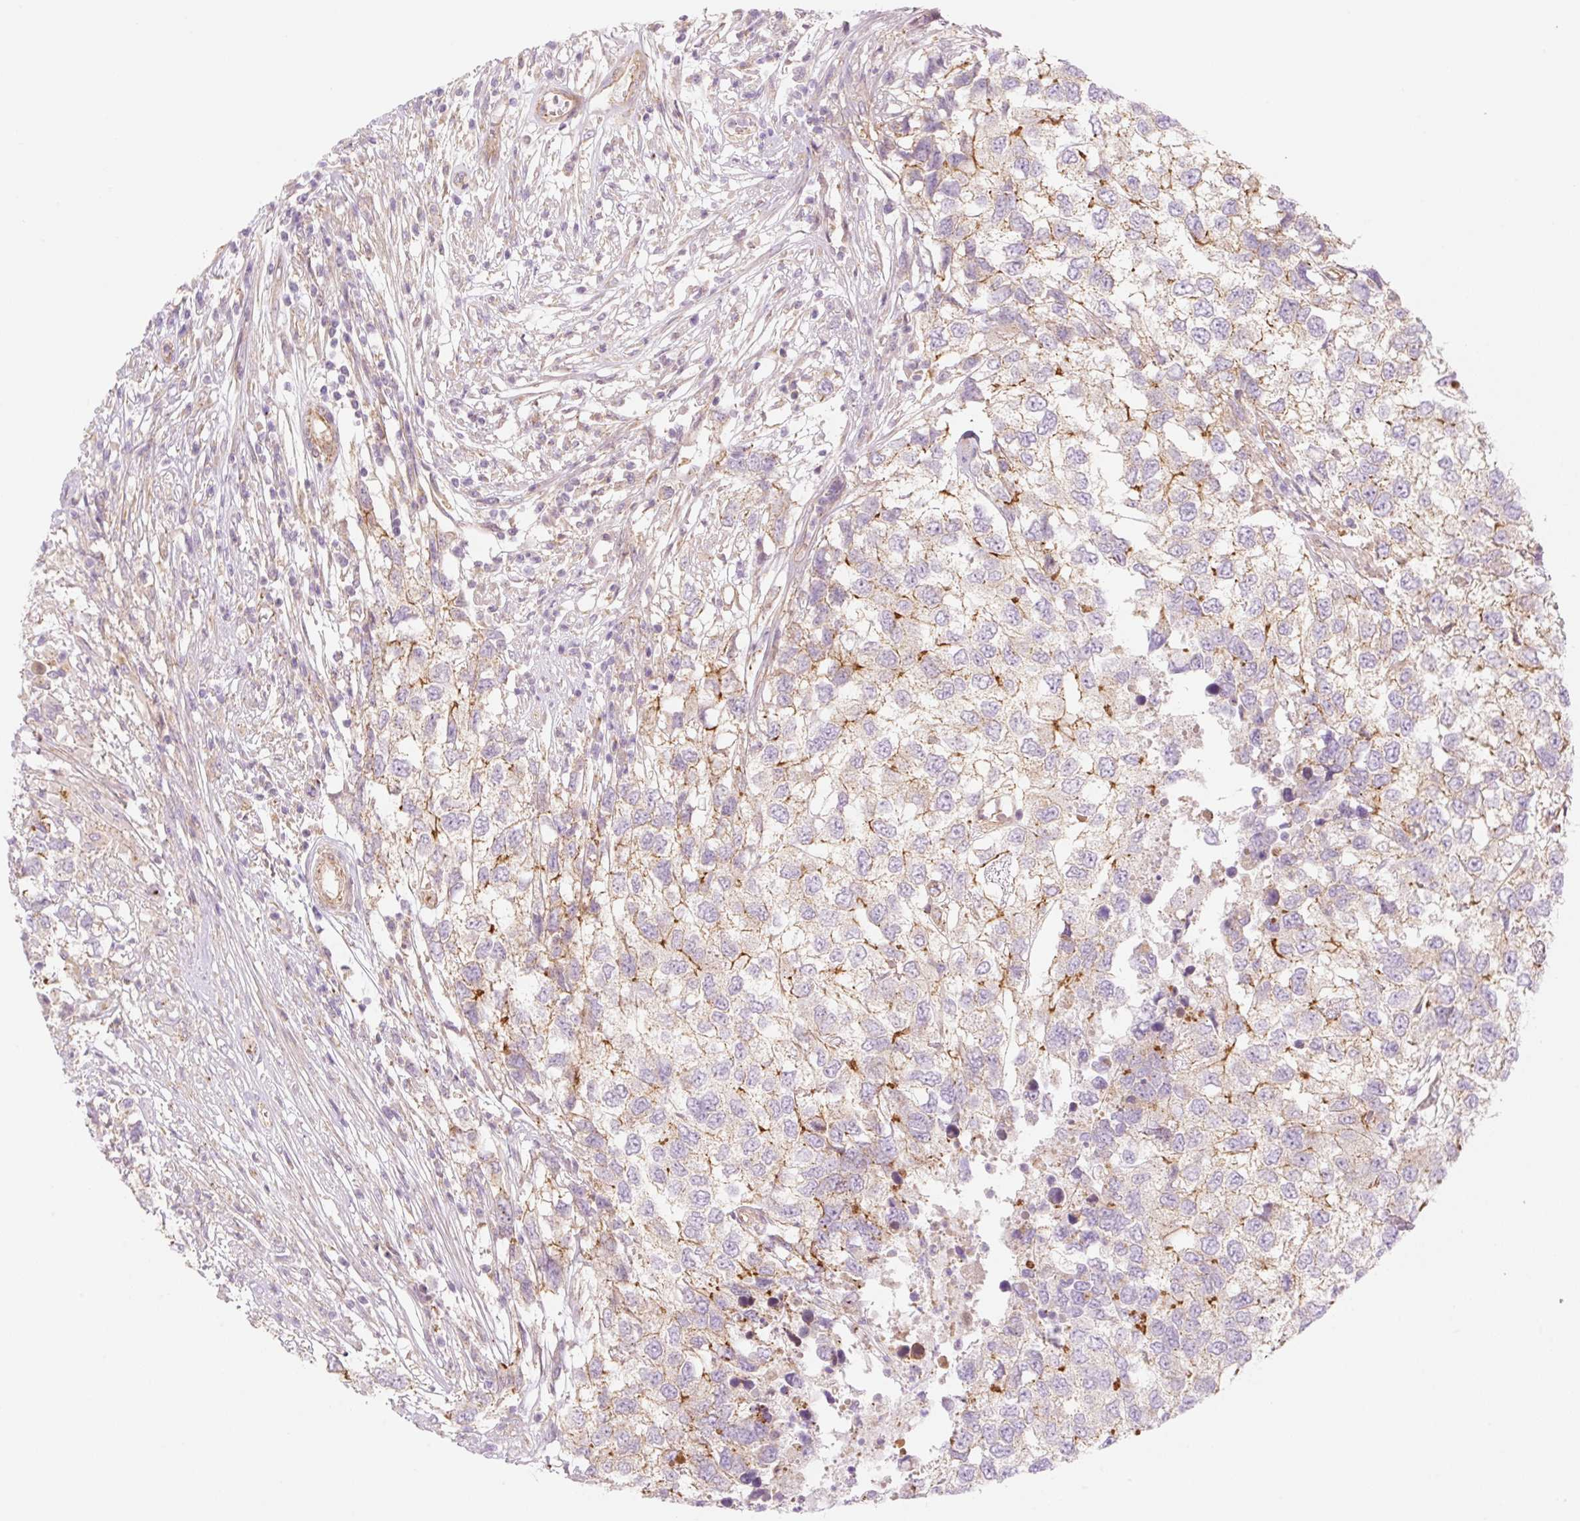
{"staining": {"intensity": "moderate", "quantity": "25%-75%", "location": "cytoplasmic/membranous"}, "tissue": "testis cancer", "cell_type": "Tumor cells", "image_type": "cancer", "snomed": [{"axis": "morphology", "description": "Carcinoma, Embryonal, NOS"}, {"axis": "topography", "description": "Testis"}], "caption": "Immunohistochemical staining of human embryonal carcinoma (testis) shows medium levels of moderate cytoplasmic/membranous protein expression in about 25%-75% of tumor cells.", "gene": "NLRP5", "patient": {"sex": "male", "age": 83}}